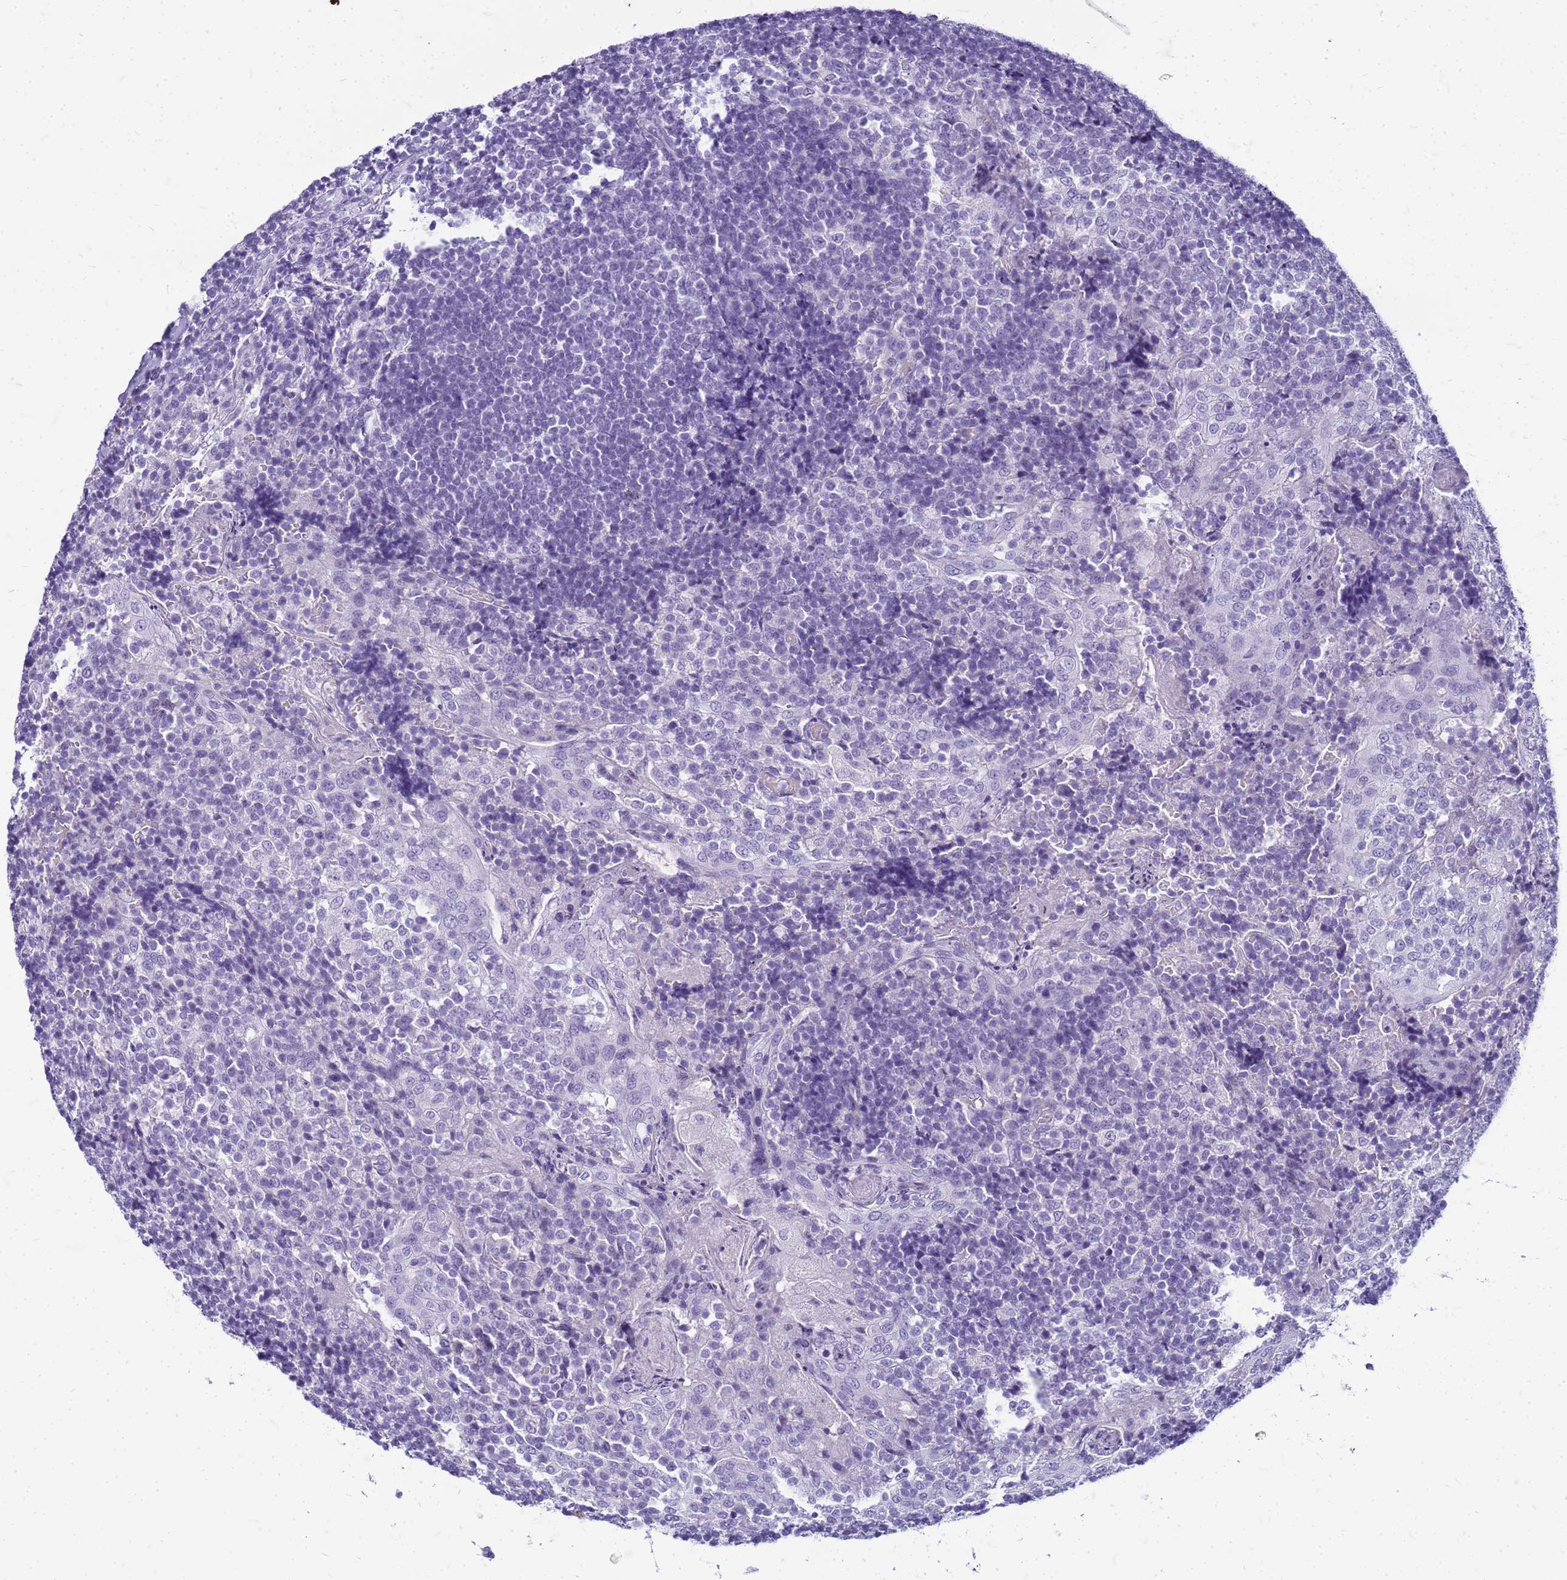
{"staining": {"intensity": "negative", "quantity": "none", "location": "none"}, "tissue": "tonsil", "cell_type": "Germinal center cells", "image_type": "normal", "snomed": [{"axis": "morphology", "description": "Normal tissue, NOS"}, {"axis": "topography", "description": "Tonsil"}], "caption": "High power microscopy histopathology image of an immunohistochemistry micrograph of benign tonsil, revealing no significant positivity in germinal center cells.", "gene": "CFAP100", "patient": {"sex": "female", "age": 19}}